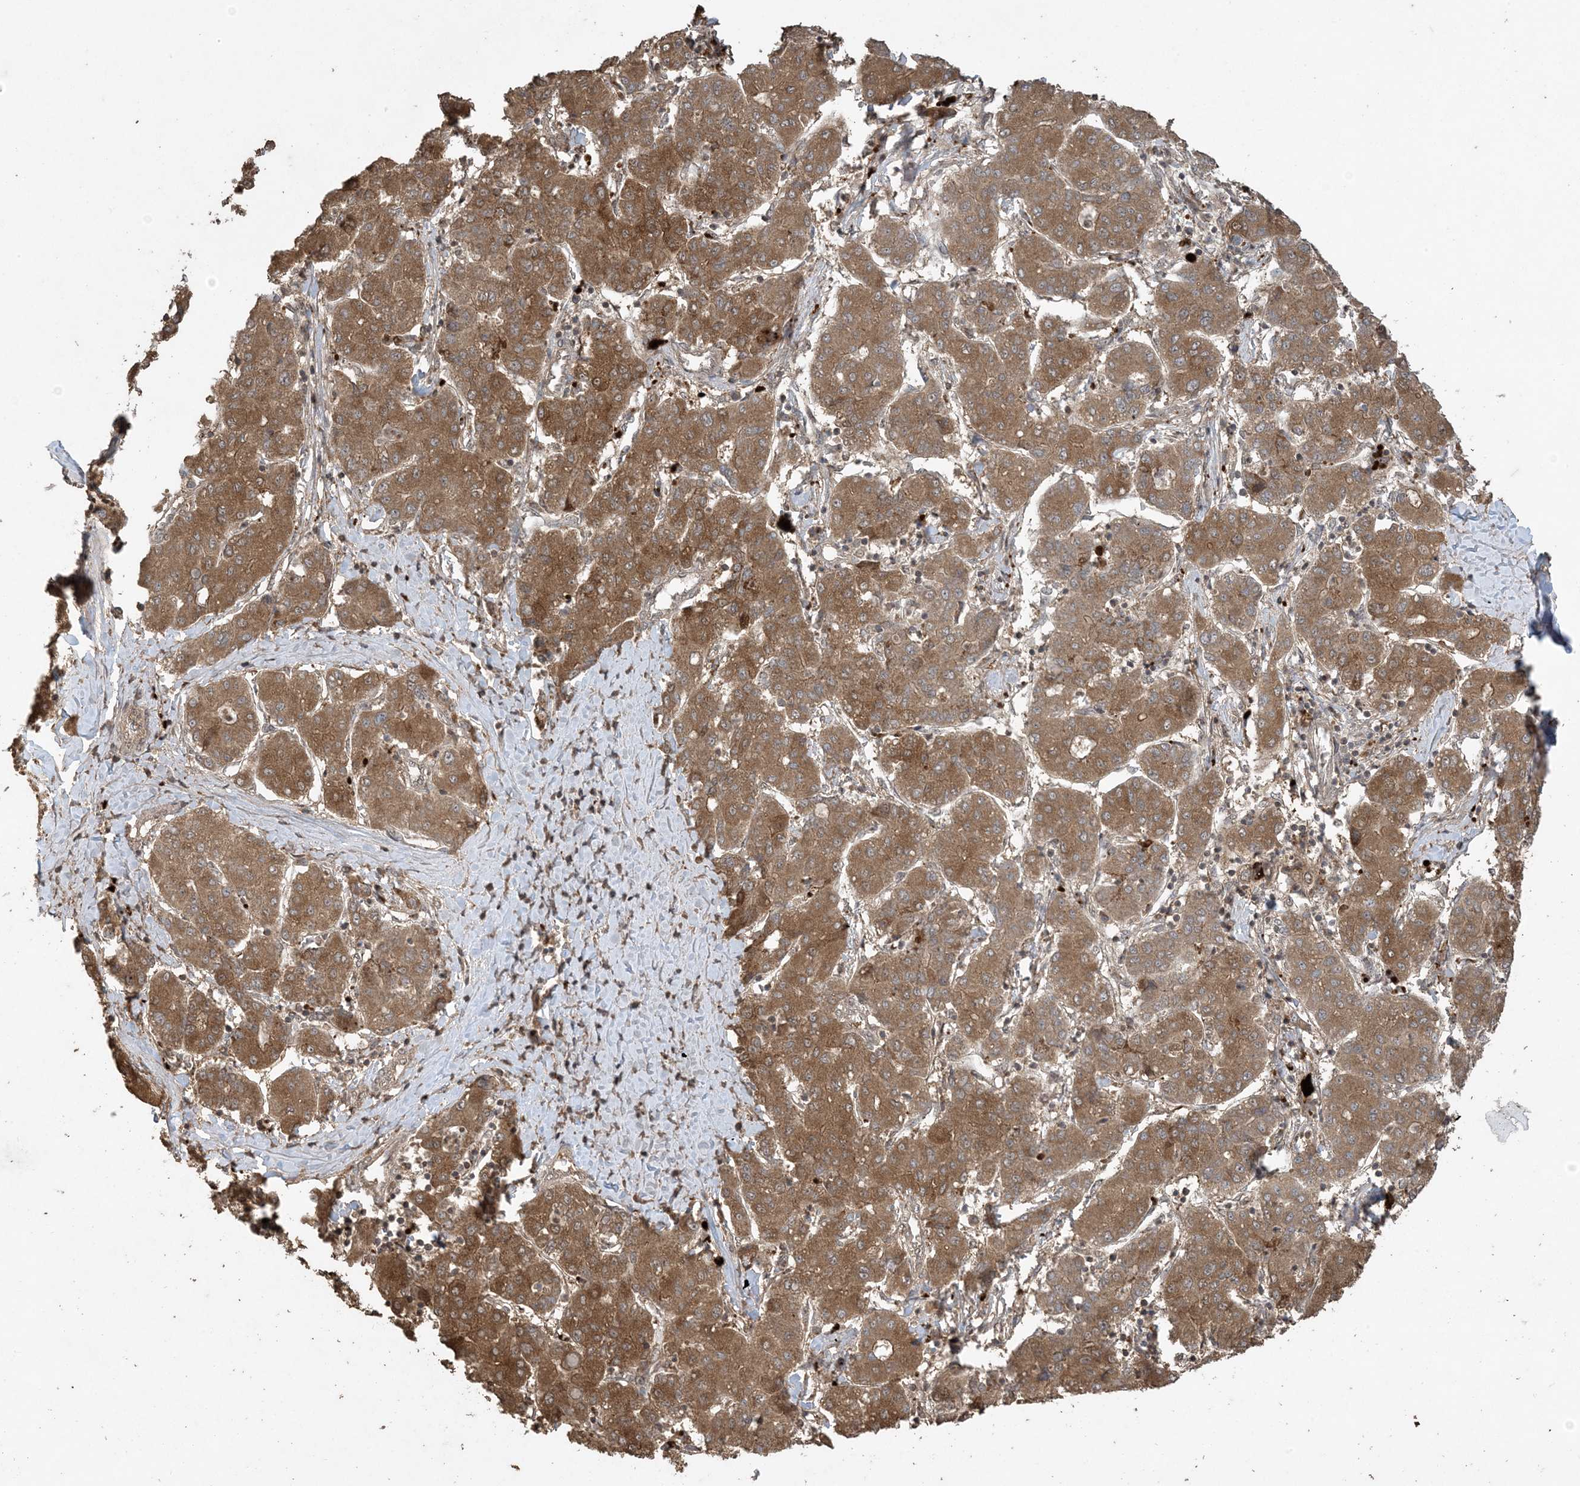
{"staining": {"intensity": "moderate", "quantity": ">75%", "location": "cytoplasmic/membranous"}, "tissue": "liver cancer", "cell_type": "Tumor cells", "image_type": "cancer", "snomed": [{"axis": "morphology", "description": "Carcinoma, Hepatocellular, NOS"}, {"axis": "topography", "description": "Liver"}], "caption": "Protein staining shows moderate cytoplasmic/membranous staining in approximately >75% of tumor cells in liver cancer.", "gene": "EFCAB8", "patient": {"sex": "male", "age": 65}}